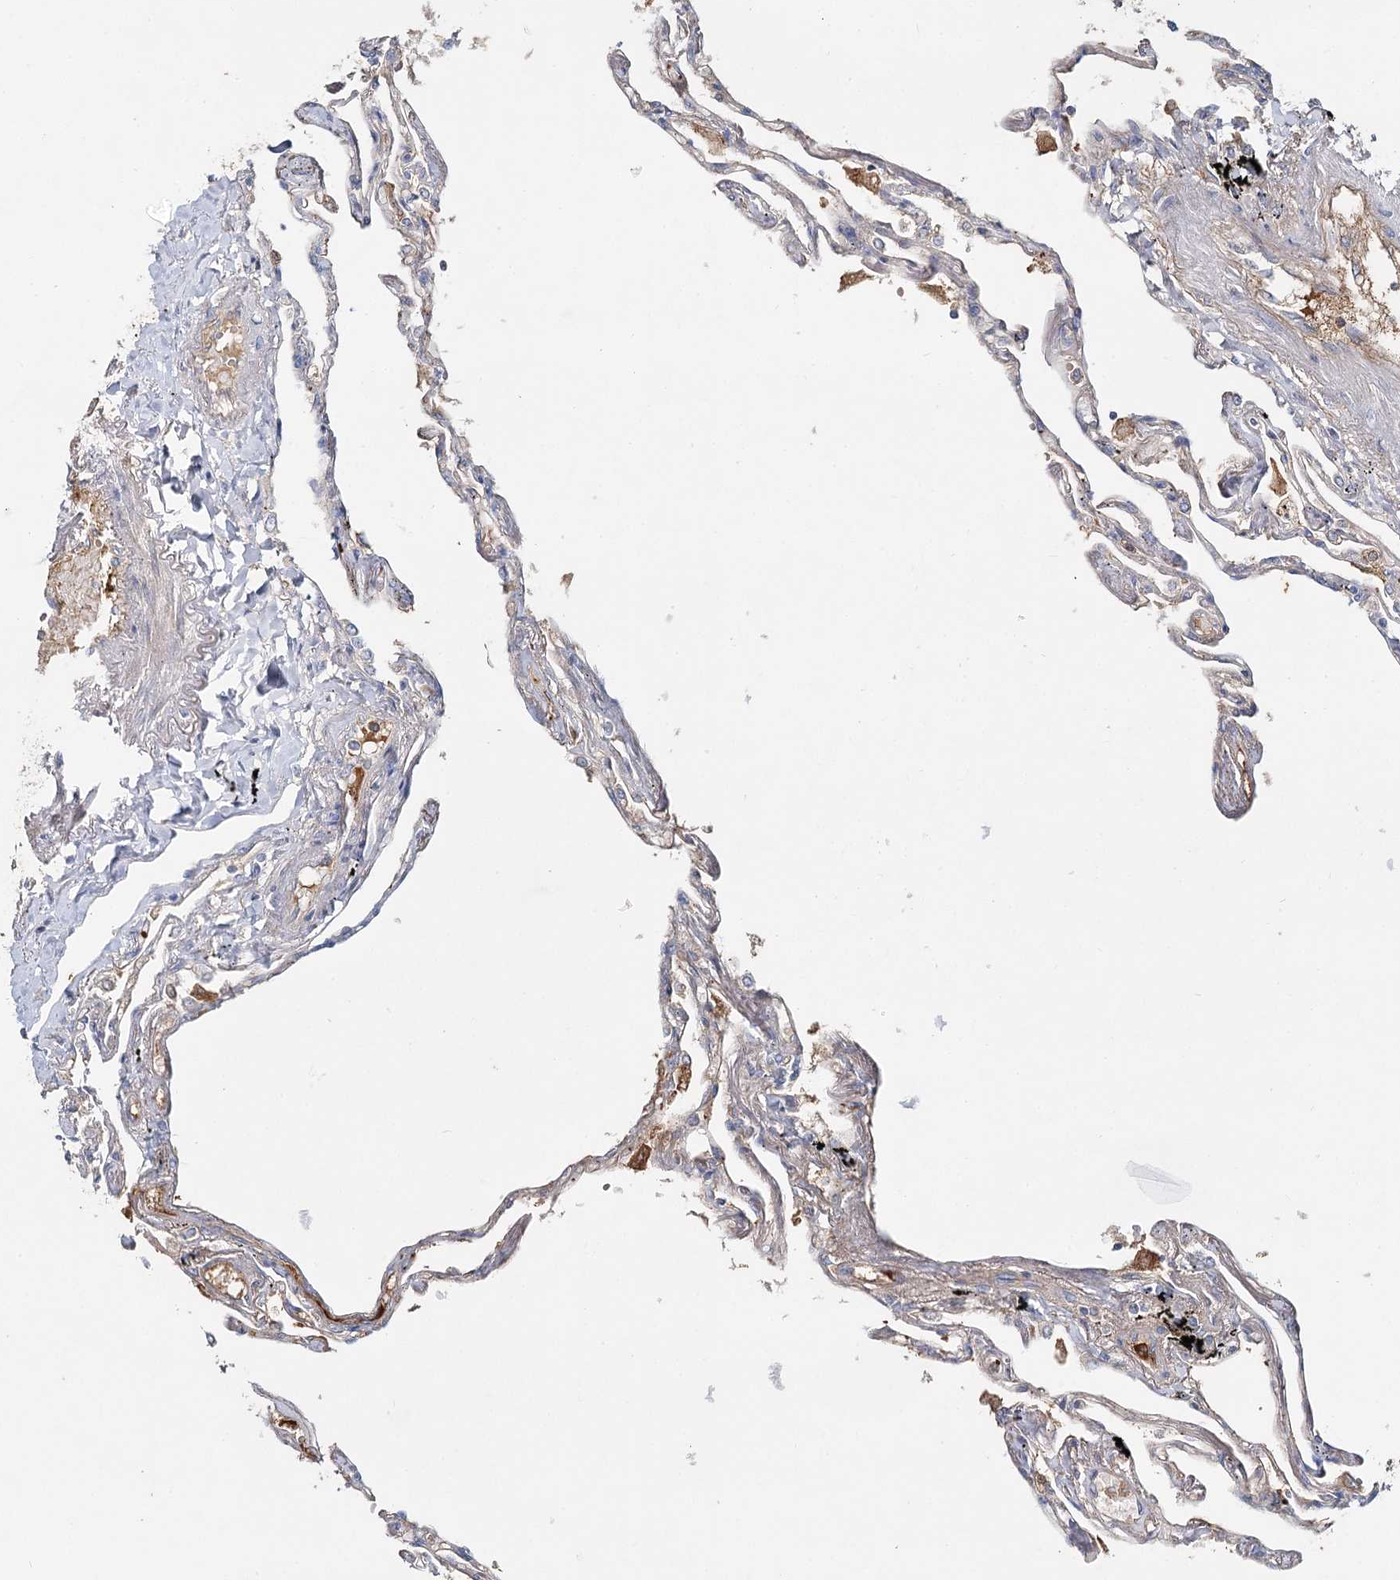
{"staining": {"intensity": "moderate", "quantity": "<25%", "location": "cytoplasmic/membranous"}, "tissue": "lung", "cell_type": "Alveolar cells", "image_type": "normal", "snomed": [{"axis": "morphology", "description": "Normal tissue, NOS"}, {"axis": "topography", "description": "Lung"}], "caption": "IHC photomicrograph of unremarkable lung: lung stained using immunohistochemistry (IHC) demonstrates low levels of moderate protein expression localized specifically in the cytoplasmic/membranous of alveolar cells, appearing as a cytoplasmic/membranous brown color.", "gene": "ALKBH8", "patient": {"sex": "female", "age": 67}}